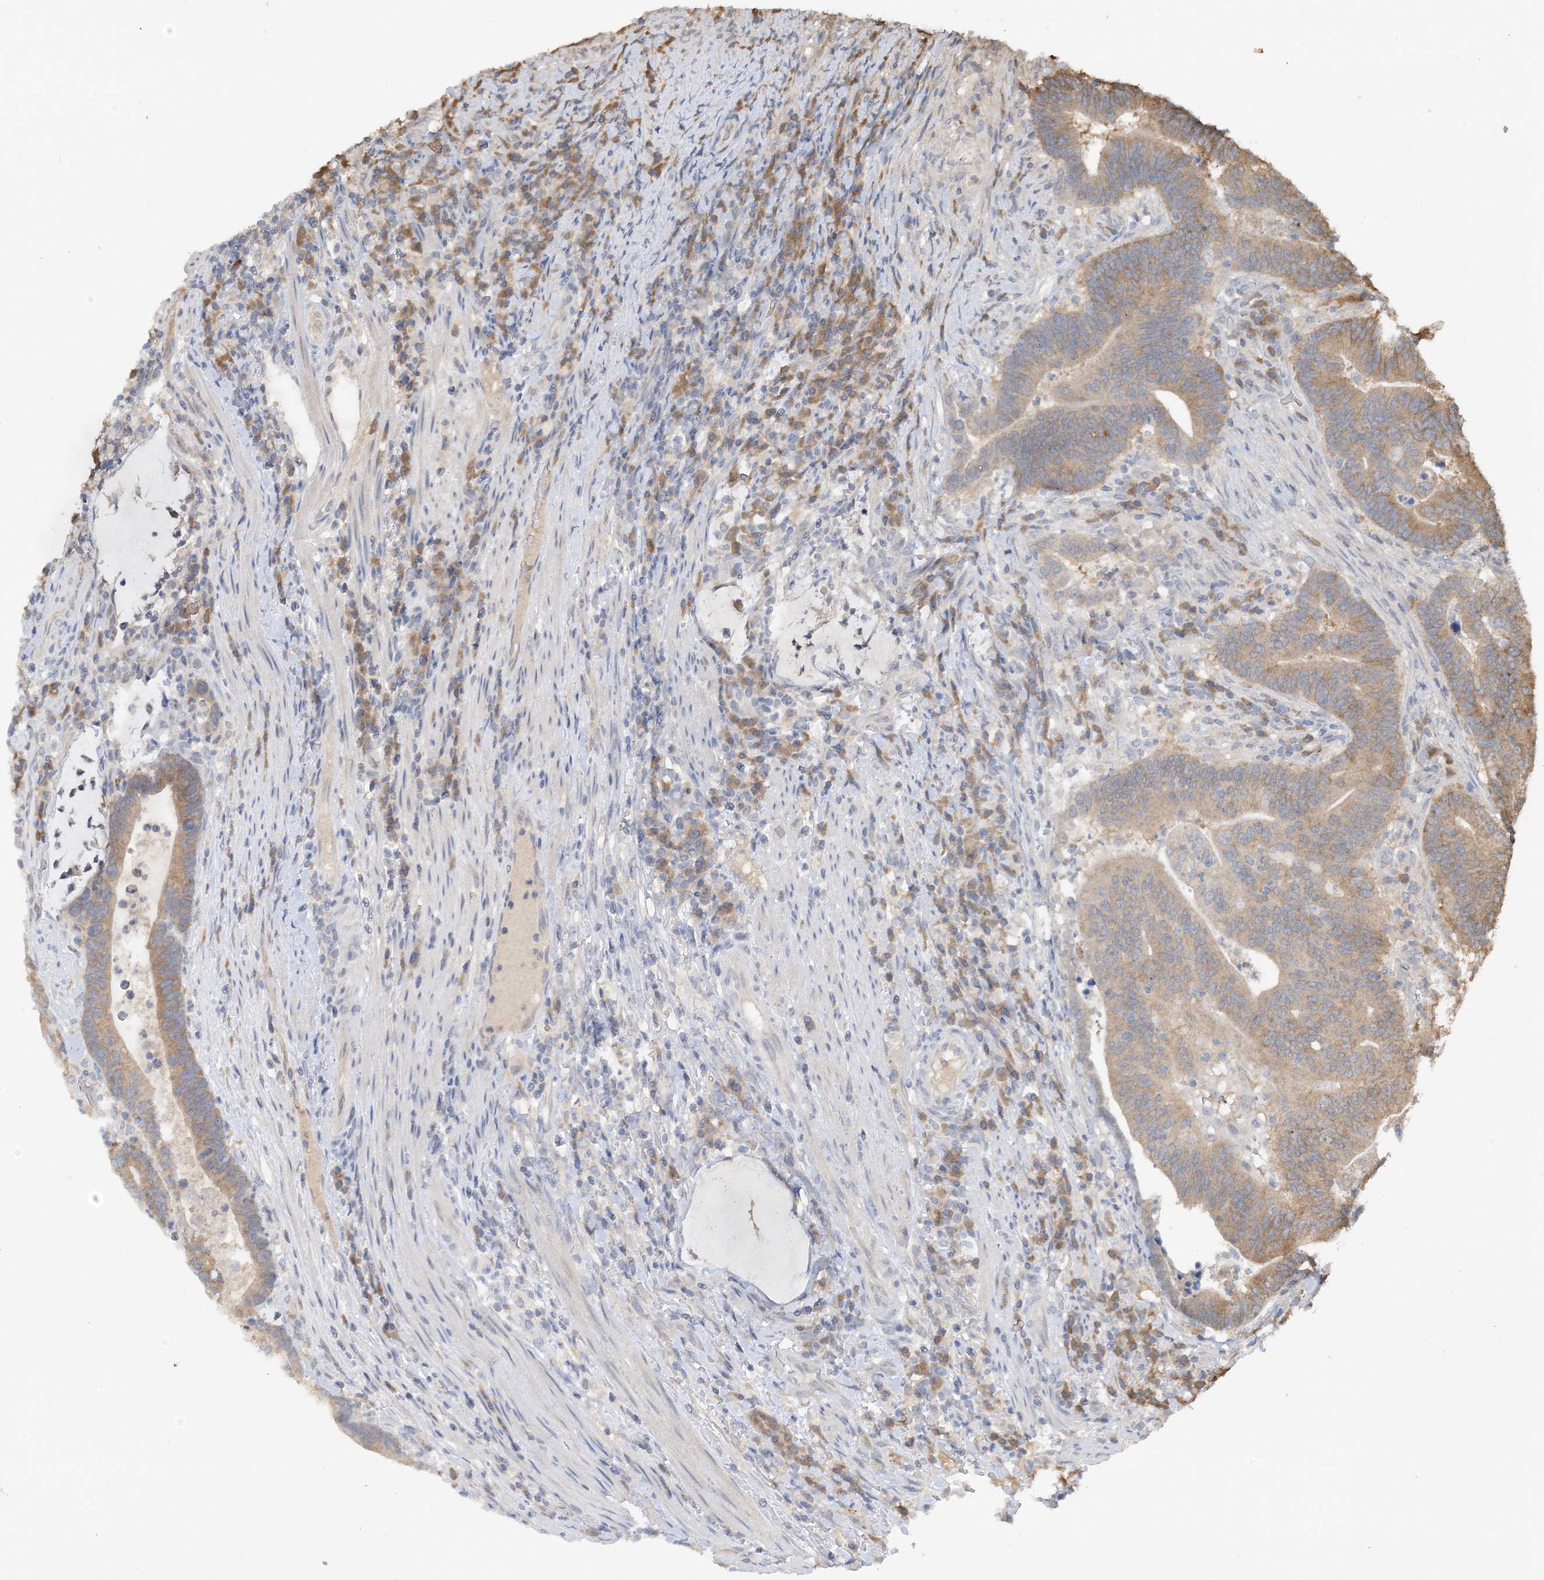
{"staining": {"intensity": "moderate", "quantity": "25%-75%", "location": "cytoplasmic/membranous"}, "tissue": "colorectal cancer", "cell_type": "Tumor cells", "image_type": "cancer", "snomed": [{"axis": "morphology", "description": "Adenocarcinoma, NOS"}, {"axis": "topography", "description": "Colon"}], "caption": "Moderate cytoplasmic/membranous protein expression is identified in about 25%-75% of tumor cells in colorectal cancer.", "gene": "ACYP2", "patient": {"sex": "female", "age": 66}}